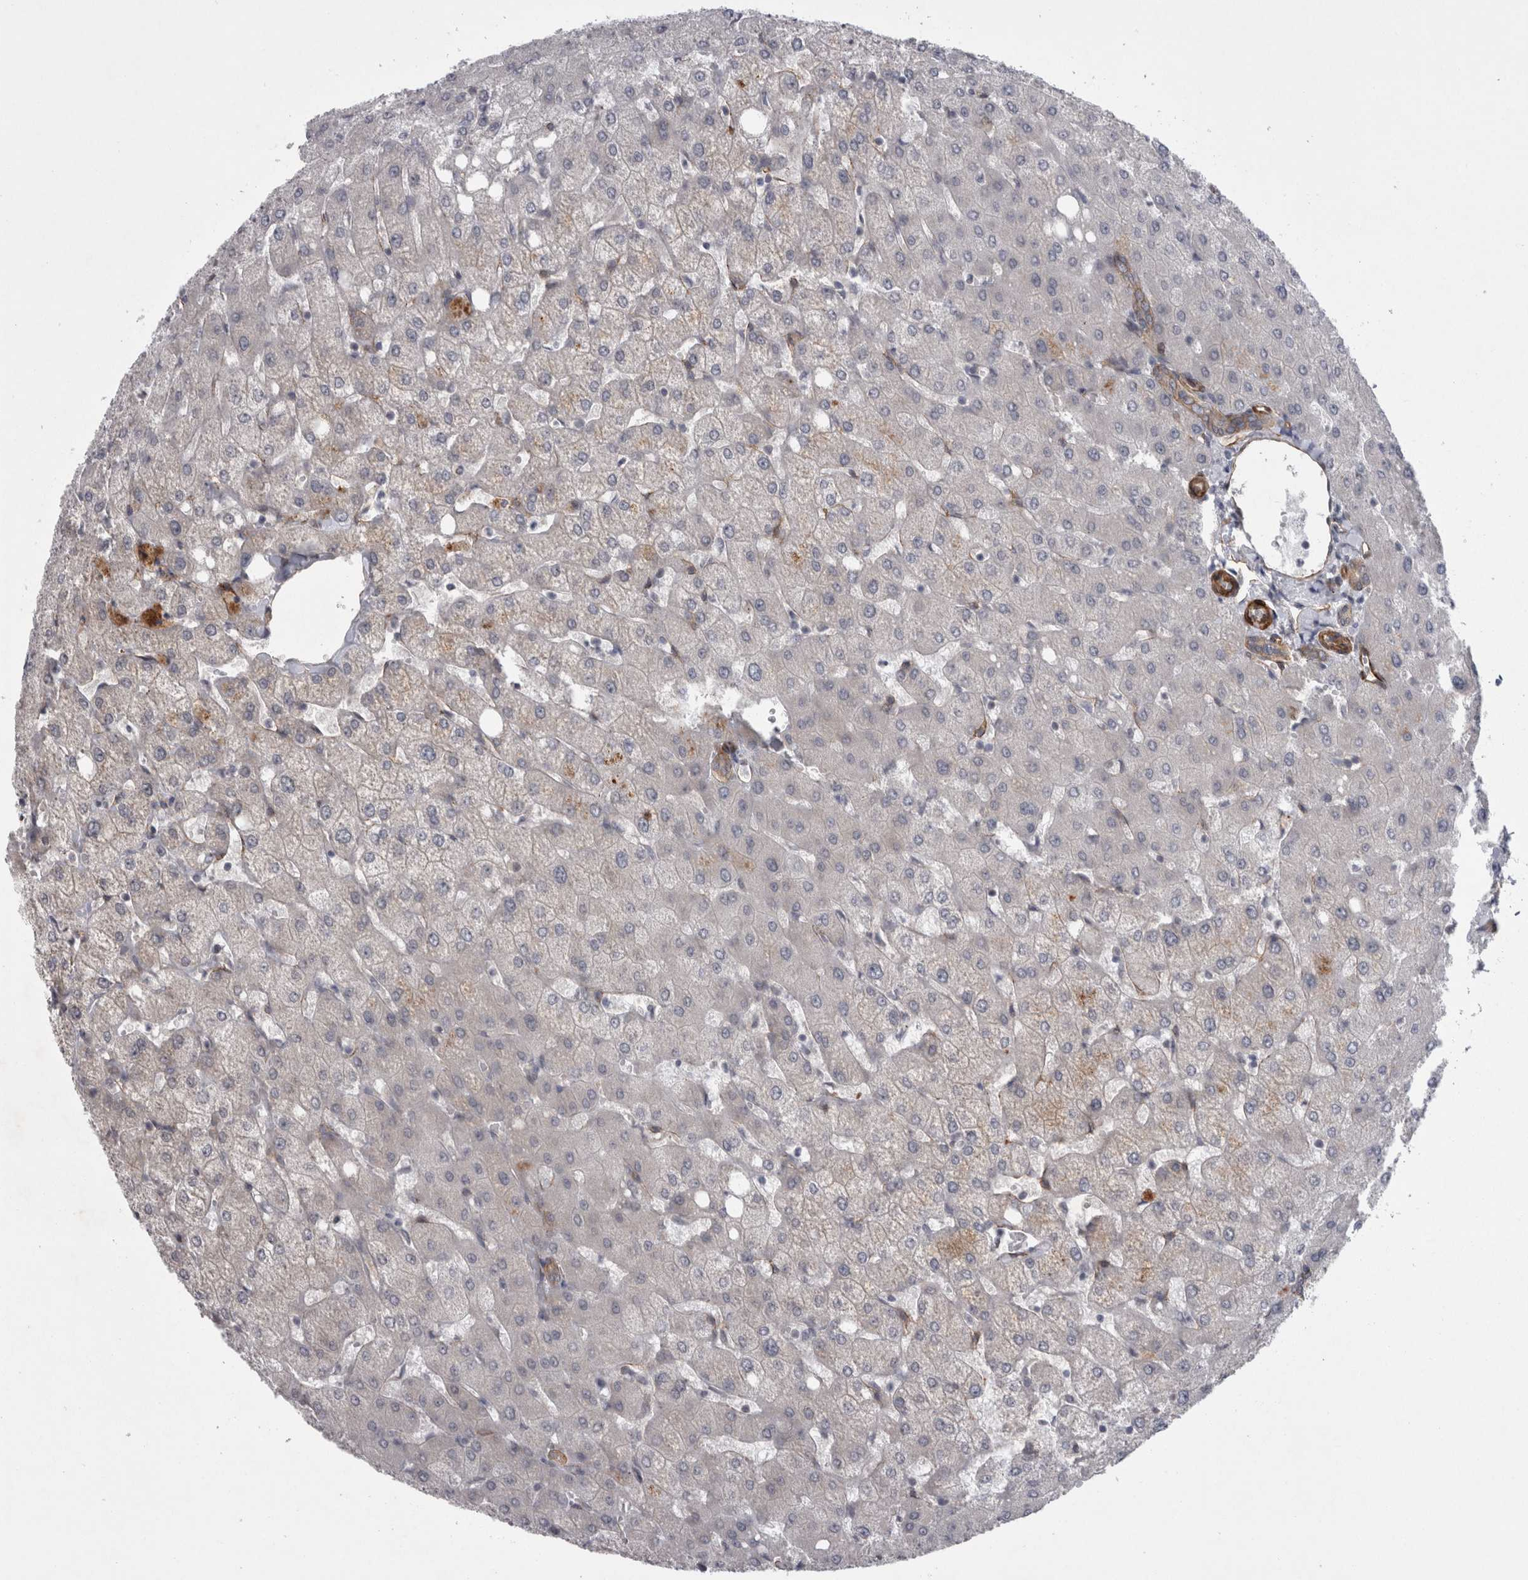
{"staining": {"intensity": "weak", "quantity": "25%-75%", "location": "cytoplasmic/membranous"}, "tissue": "liver", "cell_type": "Cholangiocytes", "image_type": "normal", "snomed": [{"axis": "morphology", "description": "Normal tissue, NOS"}, {"axis": "topography", "description": "Liver"}], "caption": "Protein expression analysis of normal human liver reveals weak cytoplasmic/membranous expression in about 25%-75% of cholangiocytes. The protein of interest is stained brown, and the nuclei are stained in blue (DAB IHC with brightfield microscopy, high magnification).", "gene": "DDX6", "patient": {"sex": "female", "age": 54}}